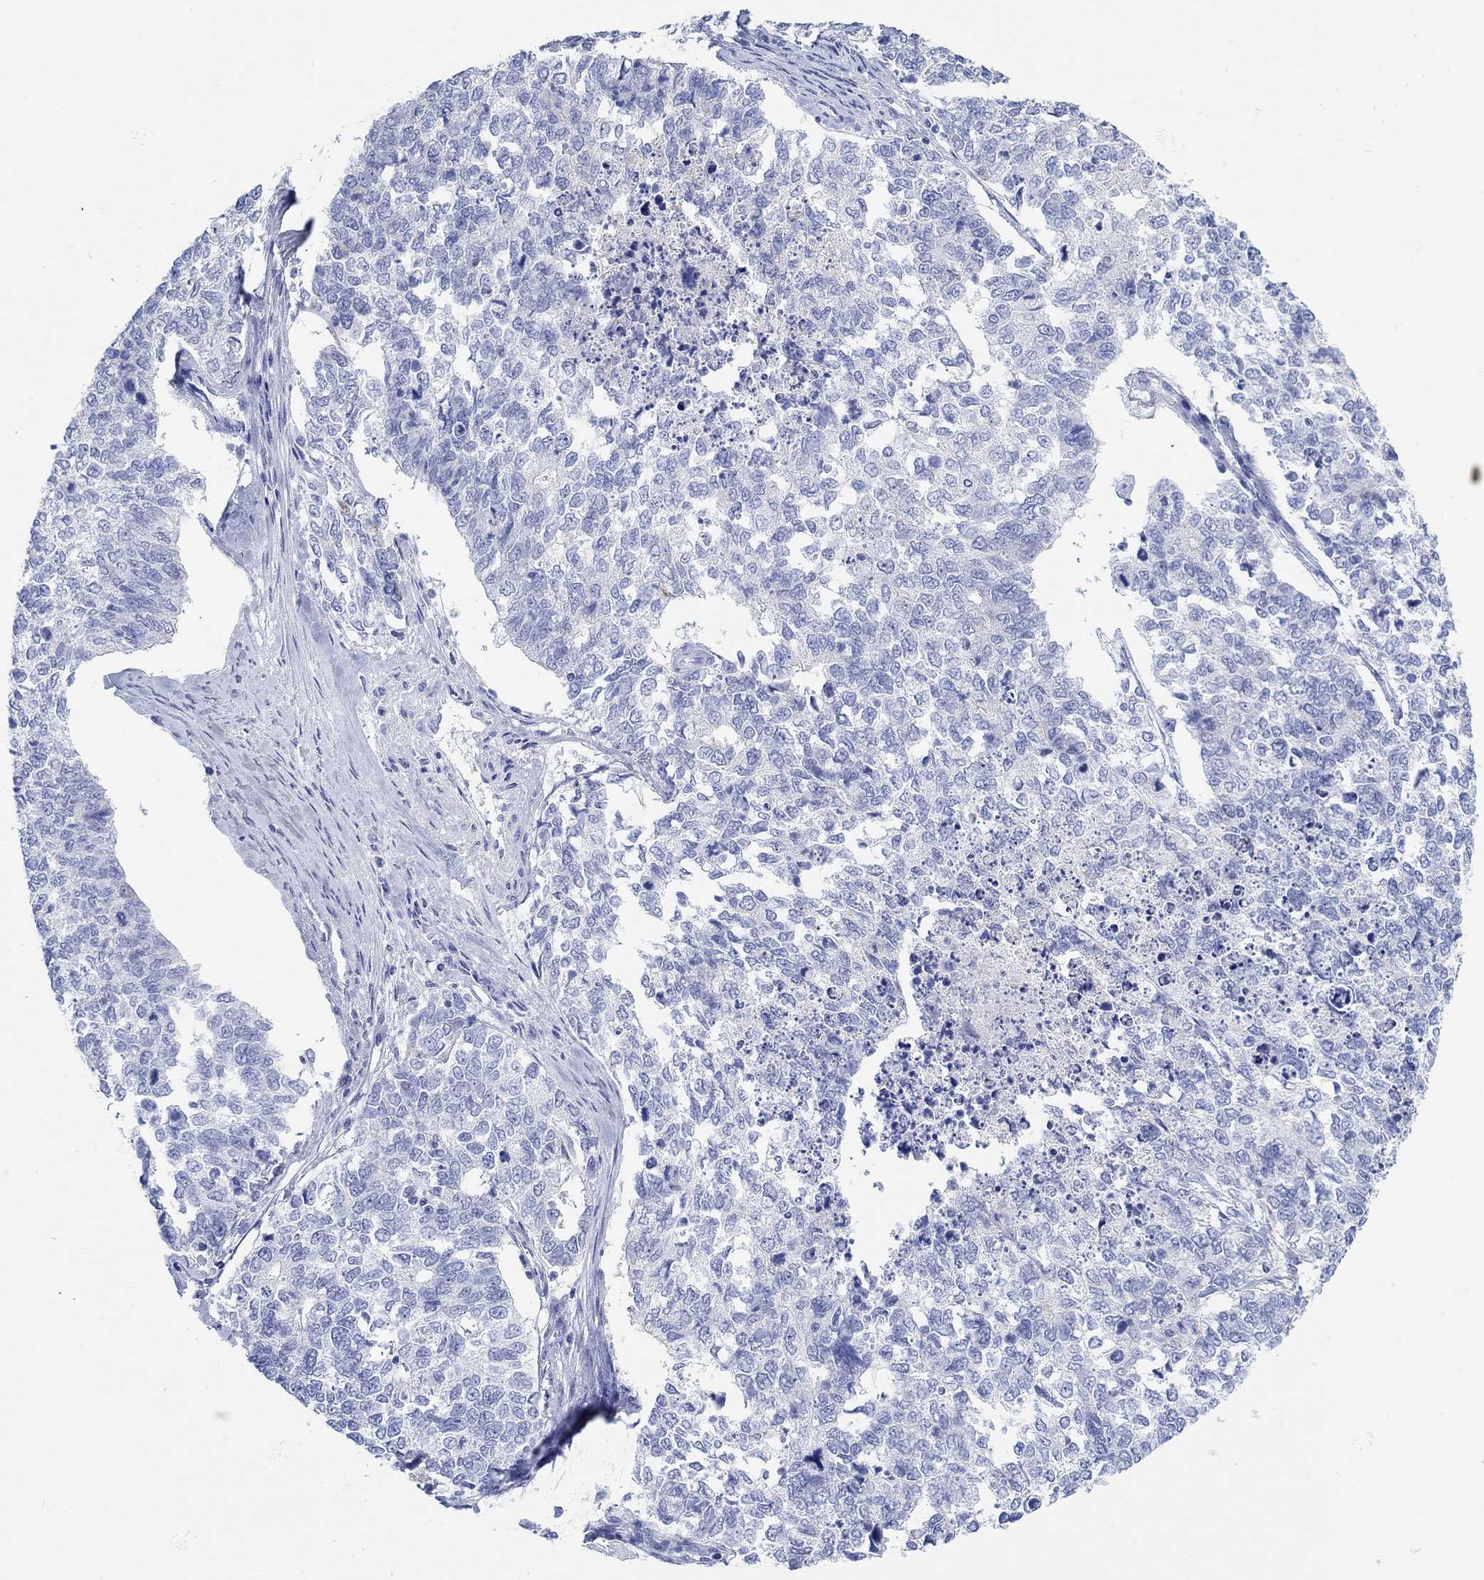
{"staining": {"intensity": "negative", "quantity": "none", "location": "none"}, "tissue": "cervical cancer", "cell_type": "Tumor cells", "image_type": "cancer", "snomed": [{"axis": "morphology", "description": "Squamous cell carcinoma, NOS"}, {"axis": "topography", "description": "Cervix"}], "caption": "Tumor cells show no significant positivity in cervical cancer (squamous cell carcinoma). (DAB (3,3'-diaminobenzidine) immunohistochemistry, high magnification).", "gene": "AK8", "patient": {"sex": "female", "age": 63}}